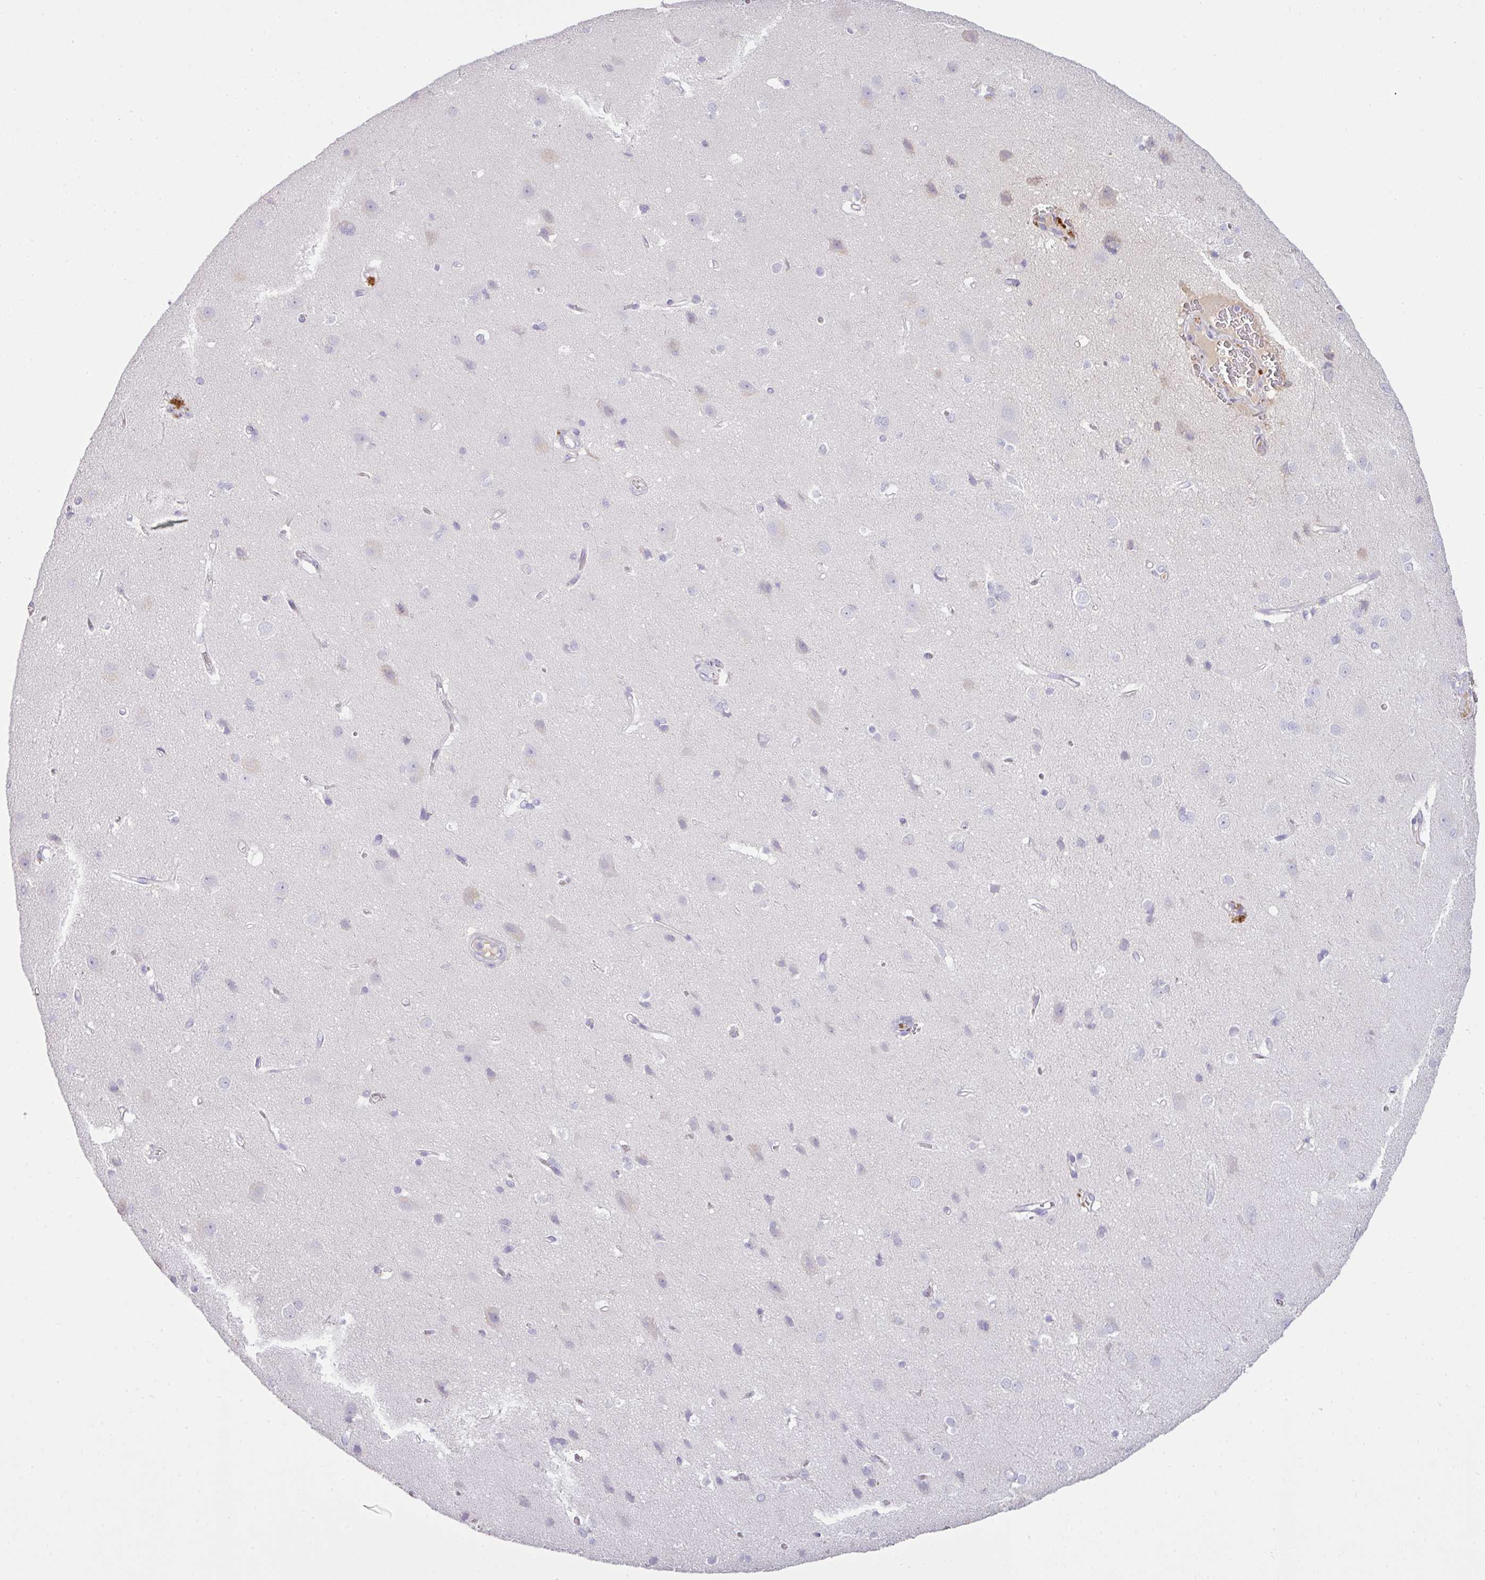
{"staining": {"intensity": "negative", "quantity": "none", "location": "none"}, "tissue": "cerebral cortex", "cell_type": "Endothelial cells", "image_type": "normal", "snomed": [{"axis": "morphology", "description": "Normal tissue, NOS"}, {"axis": "topography", "description": "Cerebral cortex"}], "caption": "Immunohistochemistry (IHC) micrograph of benign cerebral cortex: cerebral cortex stained with DAB reveals no significant protein expression in endothelial cells.", "gene": "OR6C6", "patient": {"sex": "male", "age": 37}}